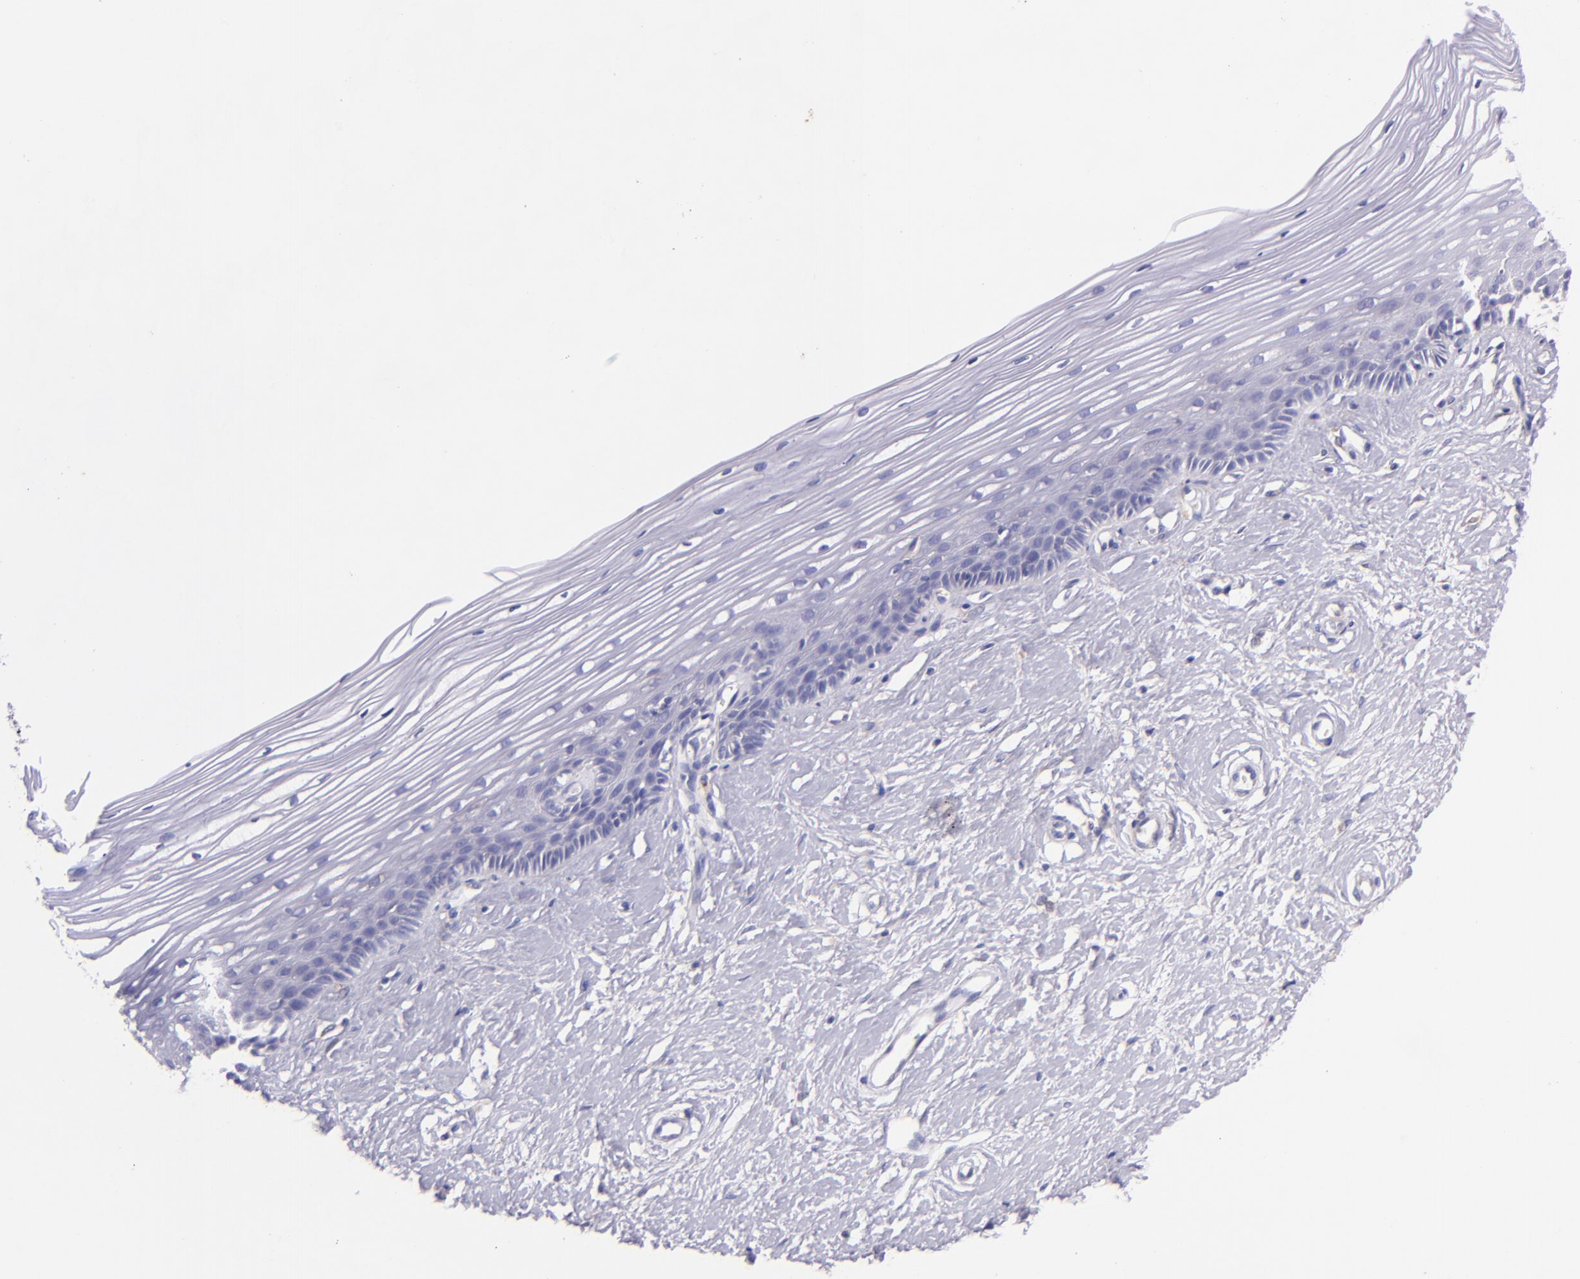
{"staining": {"intensity": "weak", "quantity": "25%-75%", "location": "cytoplasmic/membranous"}, "tissue": "cervix", "cell_type": "Glandular cells", "image_type": "normal", "snomed": [{"axis": "morphology", "description": "Normal tissue, NOS"}, {"axis": "topography", "description": "Cervix"}], "caption": "IHC image of normal cervix: human cervix stained using immunohistochemistry (IHC) demonstrates low levels of weak protein expression localized specifically in the cytoplasmic/membranous of glandular cells, appearing as a cytoplasmic/membranous brown color.", "gene": "RET", "patient": {"sex": "female", "age": 40}}